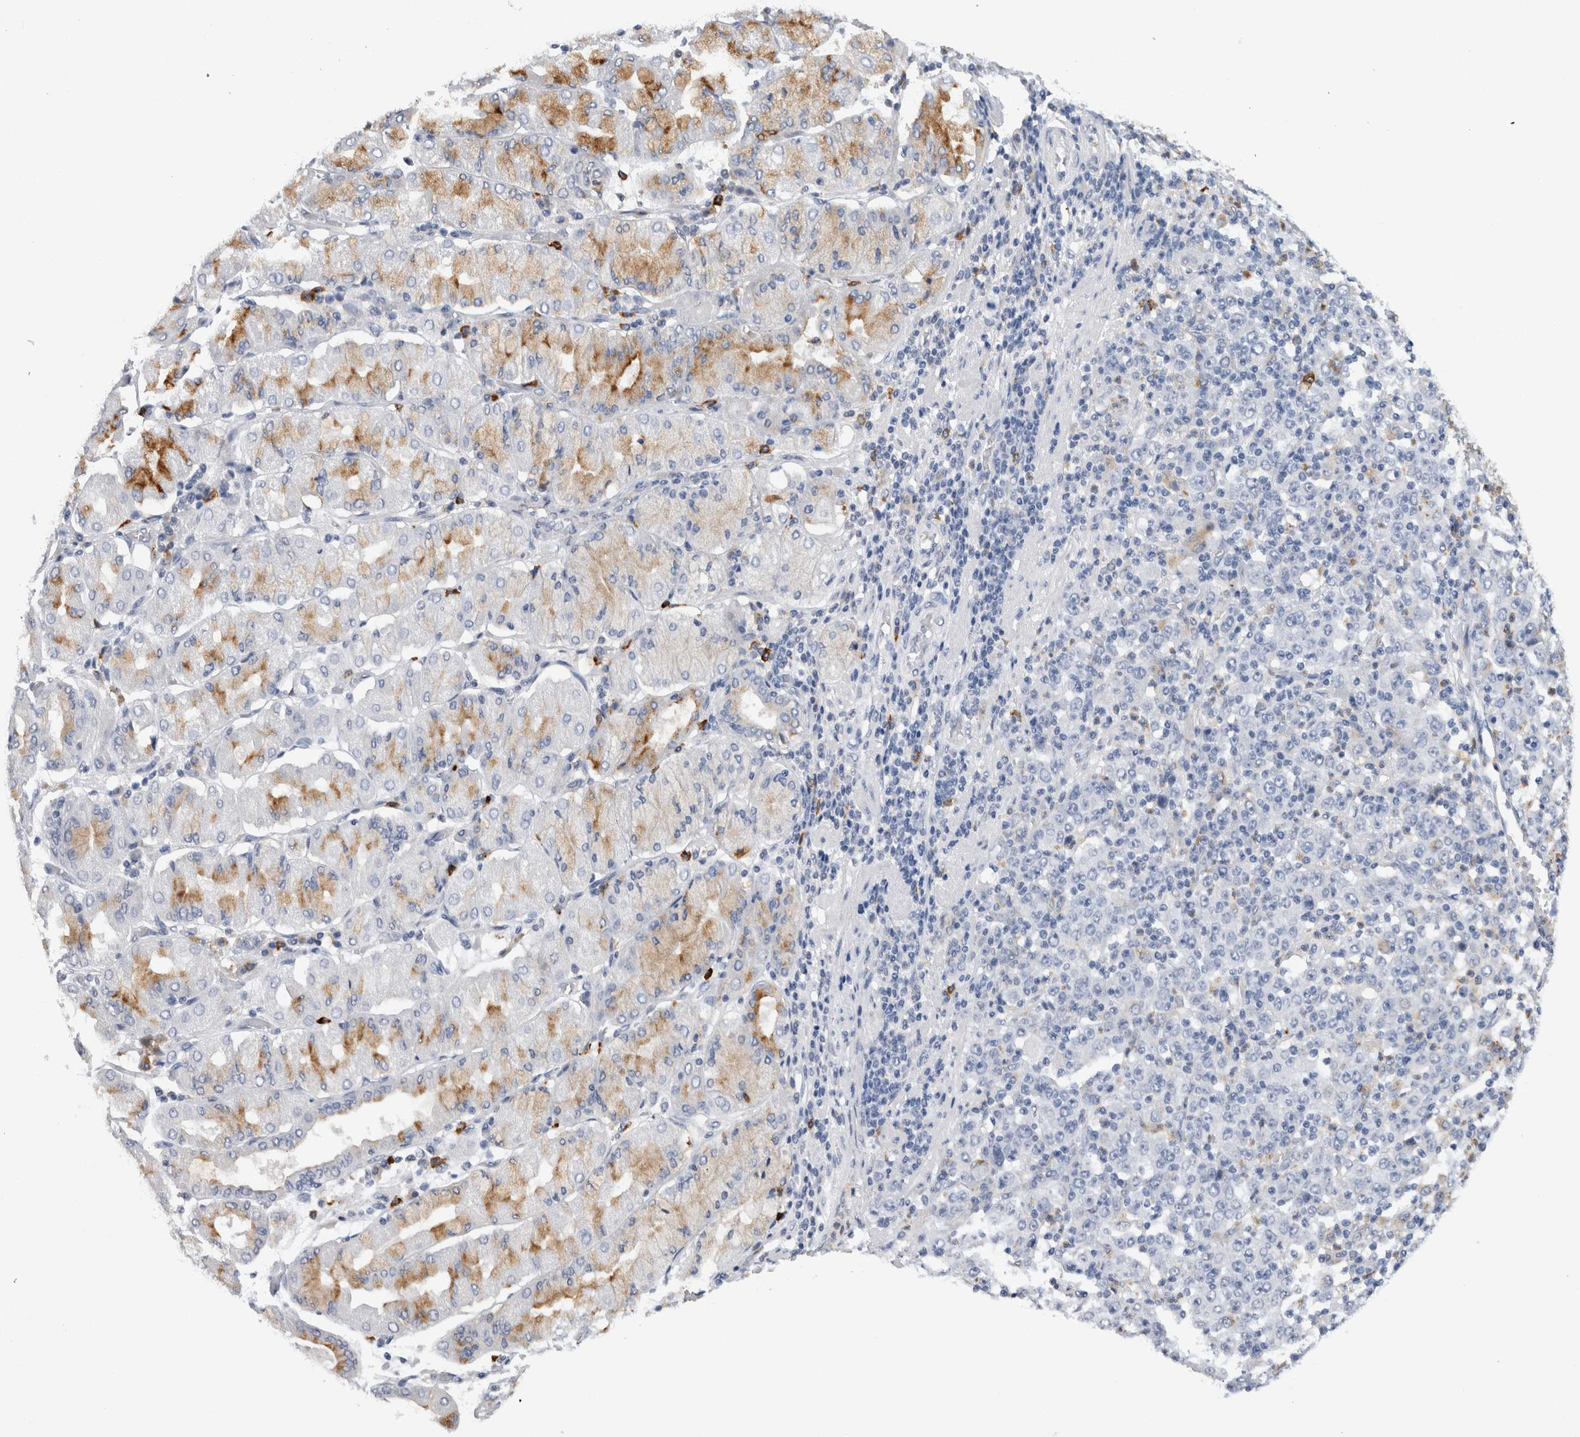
{"staining": {"intensity": "negative", "quantity": "none", "location": "none"}, "tissue": "stomach cancer", "cell_type": "Tumor cells", "image_type": "cancer", "snomed": [{"axis": "morphology", "description": "Normal tissue, NOS"}, {"axis": "morphology", "description": "Adenocarcinoma, NOS"}, {"axis": "topography", "description": "Stomach, upper"}, {"axis": "topography", "description": "Stomach"}], "caption": "IHC image of human stomach cancer (adenocarcinoma) stained for a protein (brown), which displays no expression in tumor cells. (DAB immunohistochemistry with hematoxylin counter stain).", "gene": "CD63", "patient": {"sex": "male", "age": 59}}